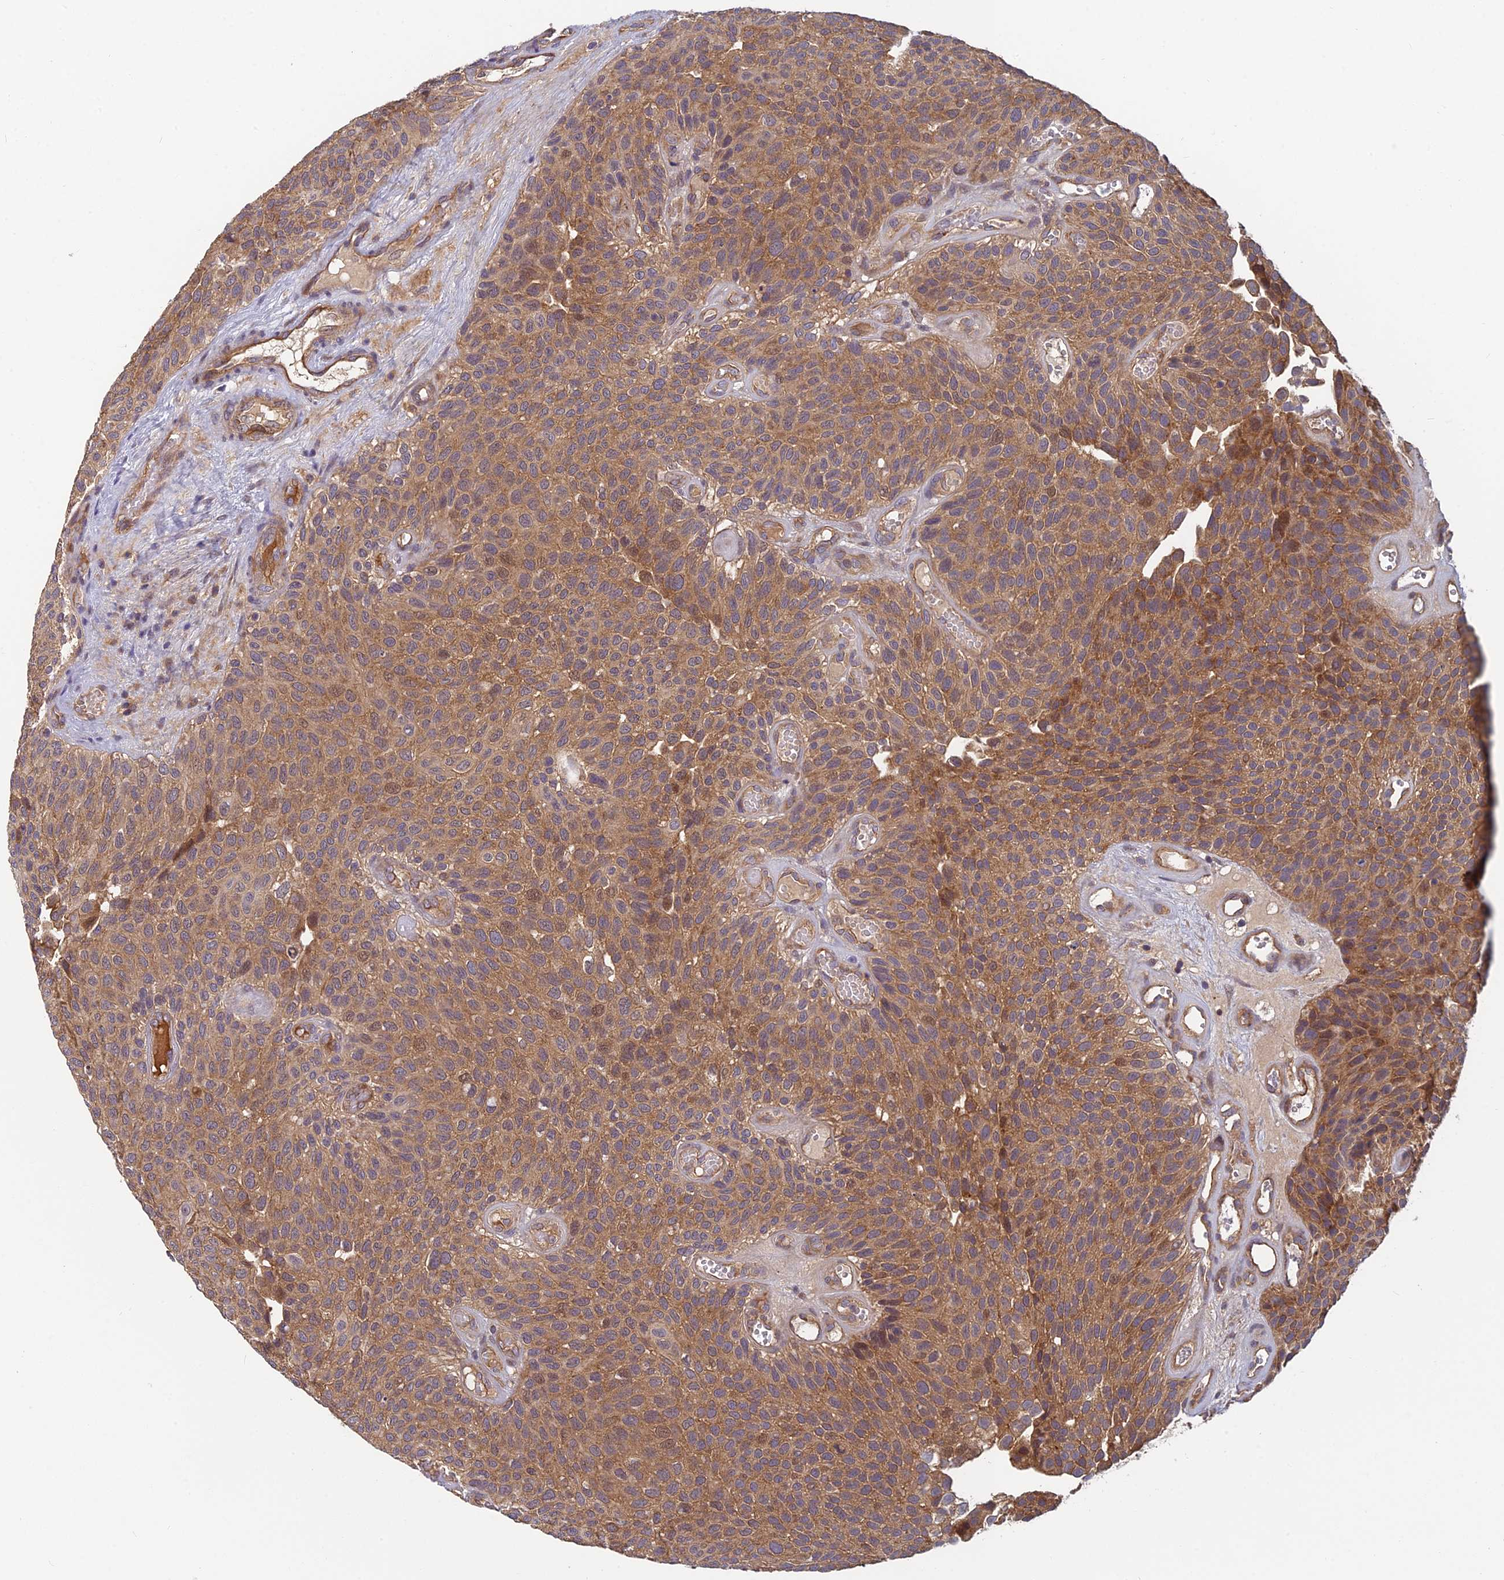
{"staining": {"intensity": "weak", "quantity": ">75%", "location": "cytoplasmic/membranous,nuclear"}, "tissue": "urothelial cancer", "cell_type": "Tumor cells", "image_type": "cancer", "snomed": [{"axis": "morphology", "description": "Urothelial carcinoma, Low grade"}, {"axis": "topography", "description": "Urinary bladder"}], "caption": "Urothelial cancer was stained to show a protein in brown. There is low levels of weak cytoplasmic/membranous and nuclear staining in approximately >75% of tumor cells.", "gene": "PIKFYVE", "patient": {"sex": "male", "age": 89}}